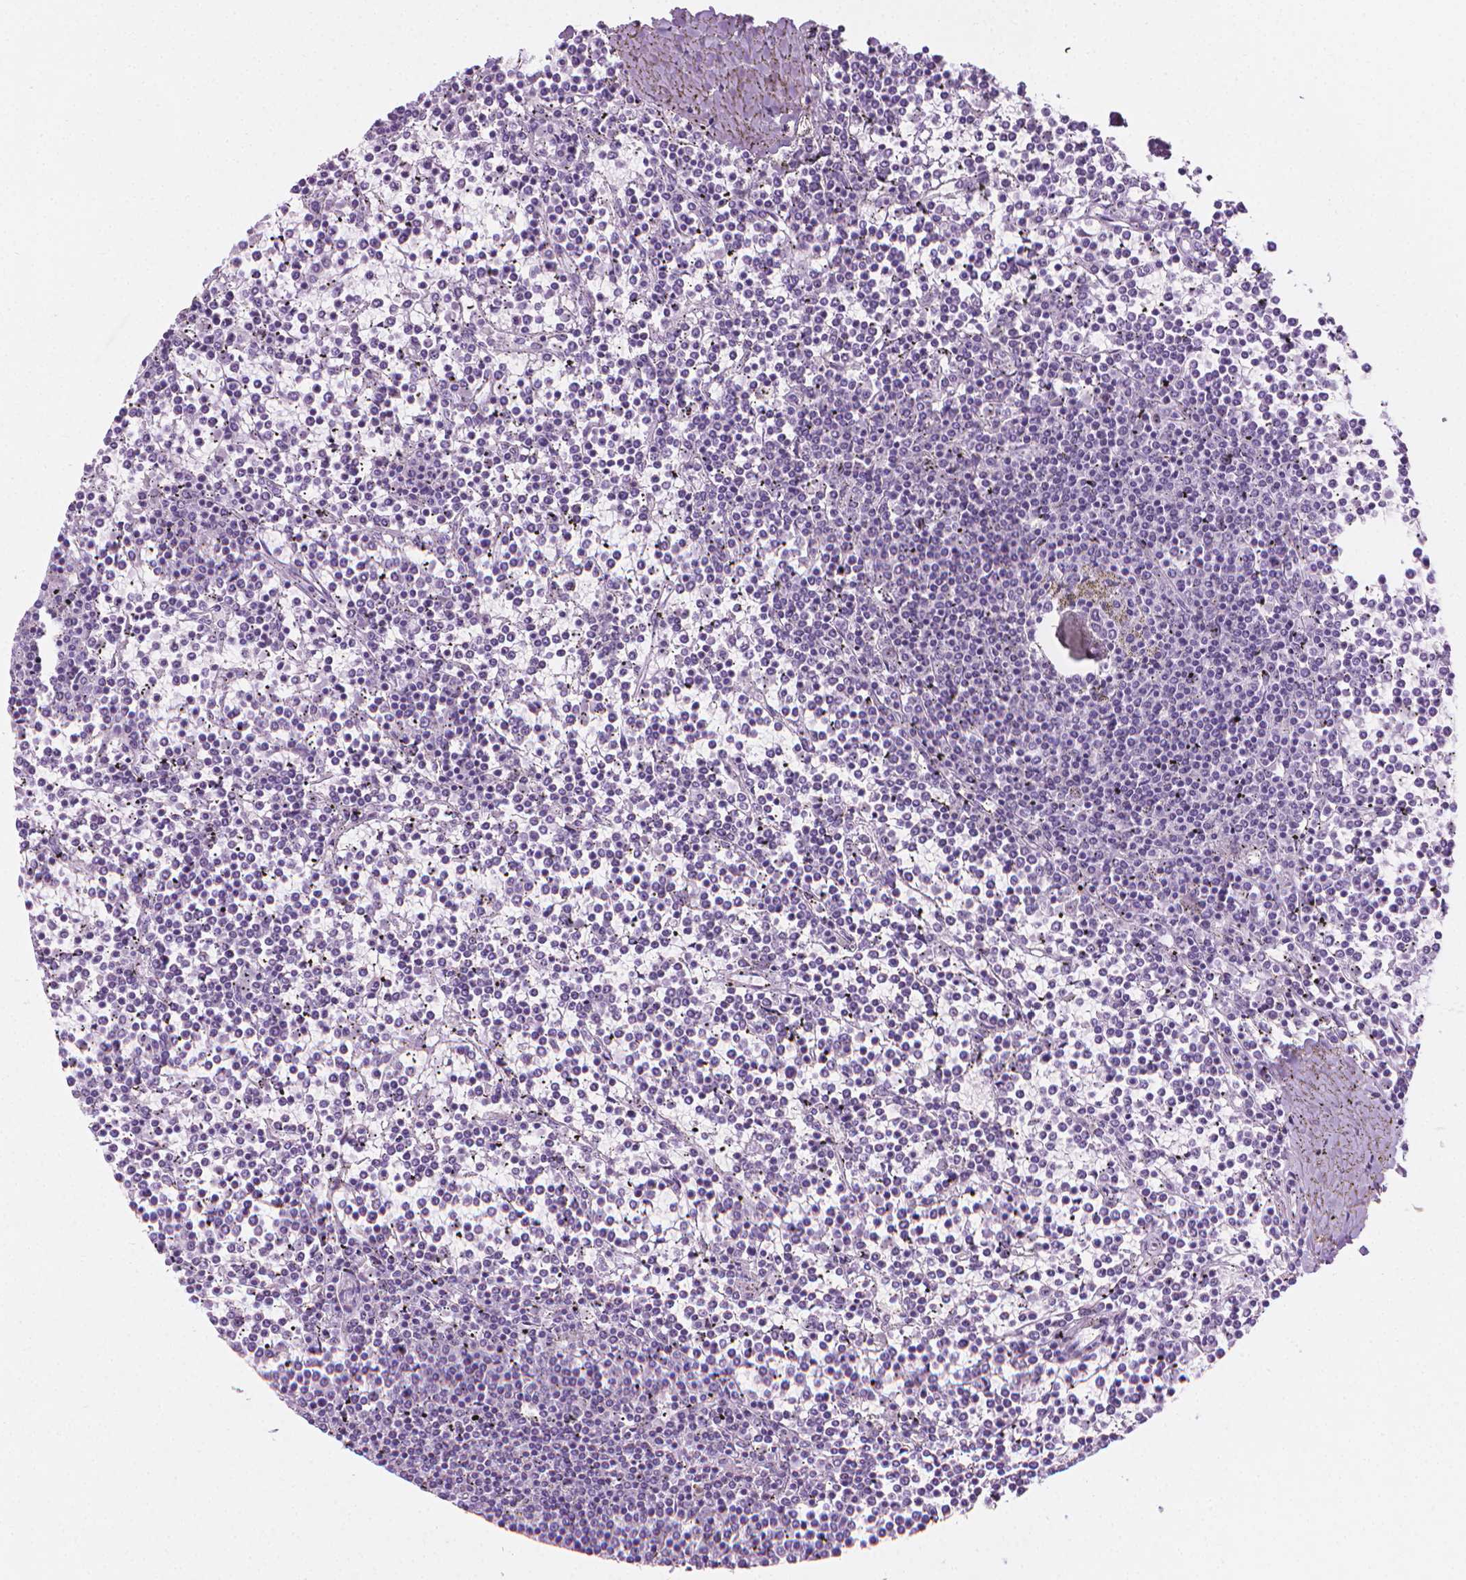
{"staining": {"intensity": "negative", "quantity": "none", "location": "none"}, "tissue": "lymphoma", "cell_type": "Tumor cells", "image_type": "cancer", "snomed": [{"axis": "morphology", "description": "Malignant lymphoma, non-Hodgkin's type, Low grade"}, {"axis": "topography", "description": "Spleen"}], "caption": "Tumor cells are negative for protein expression in human malignant lymphoma, non-Hodgkin's type (low-grade).", "gene": "NOL7", "patient": {"sex": "female", "age": 19}}